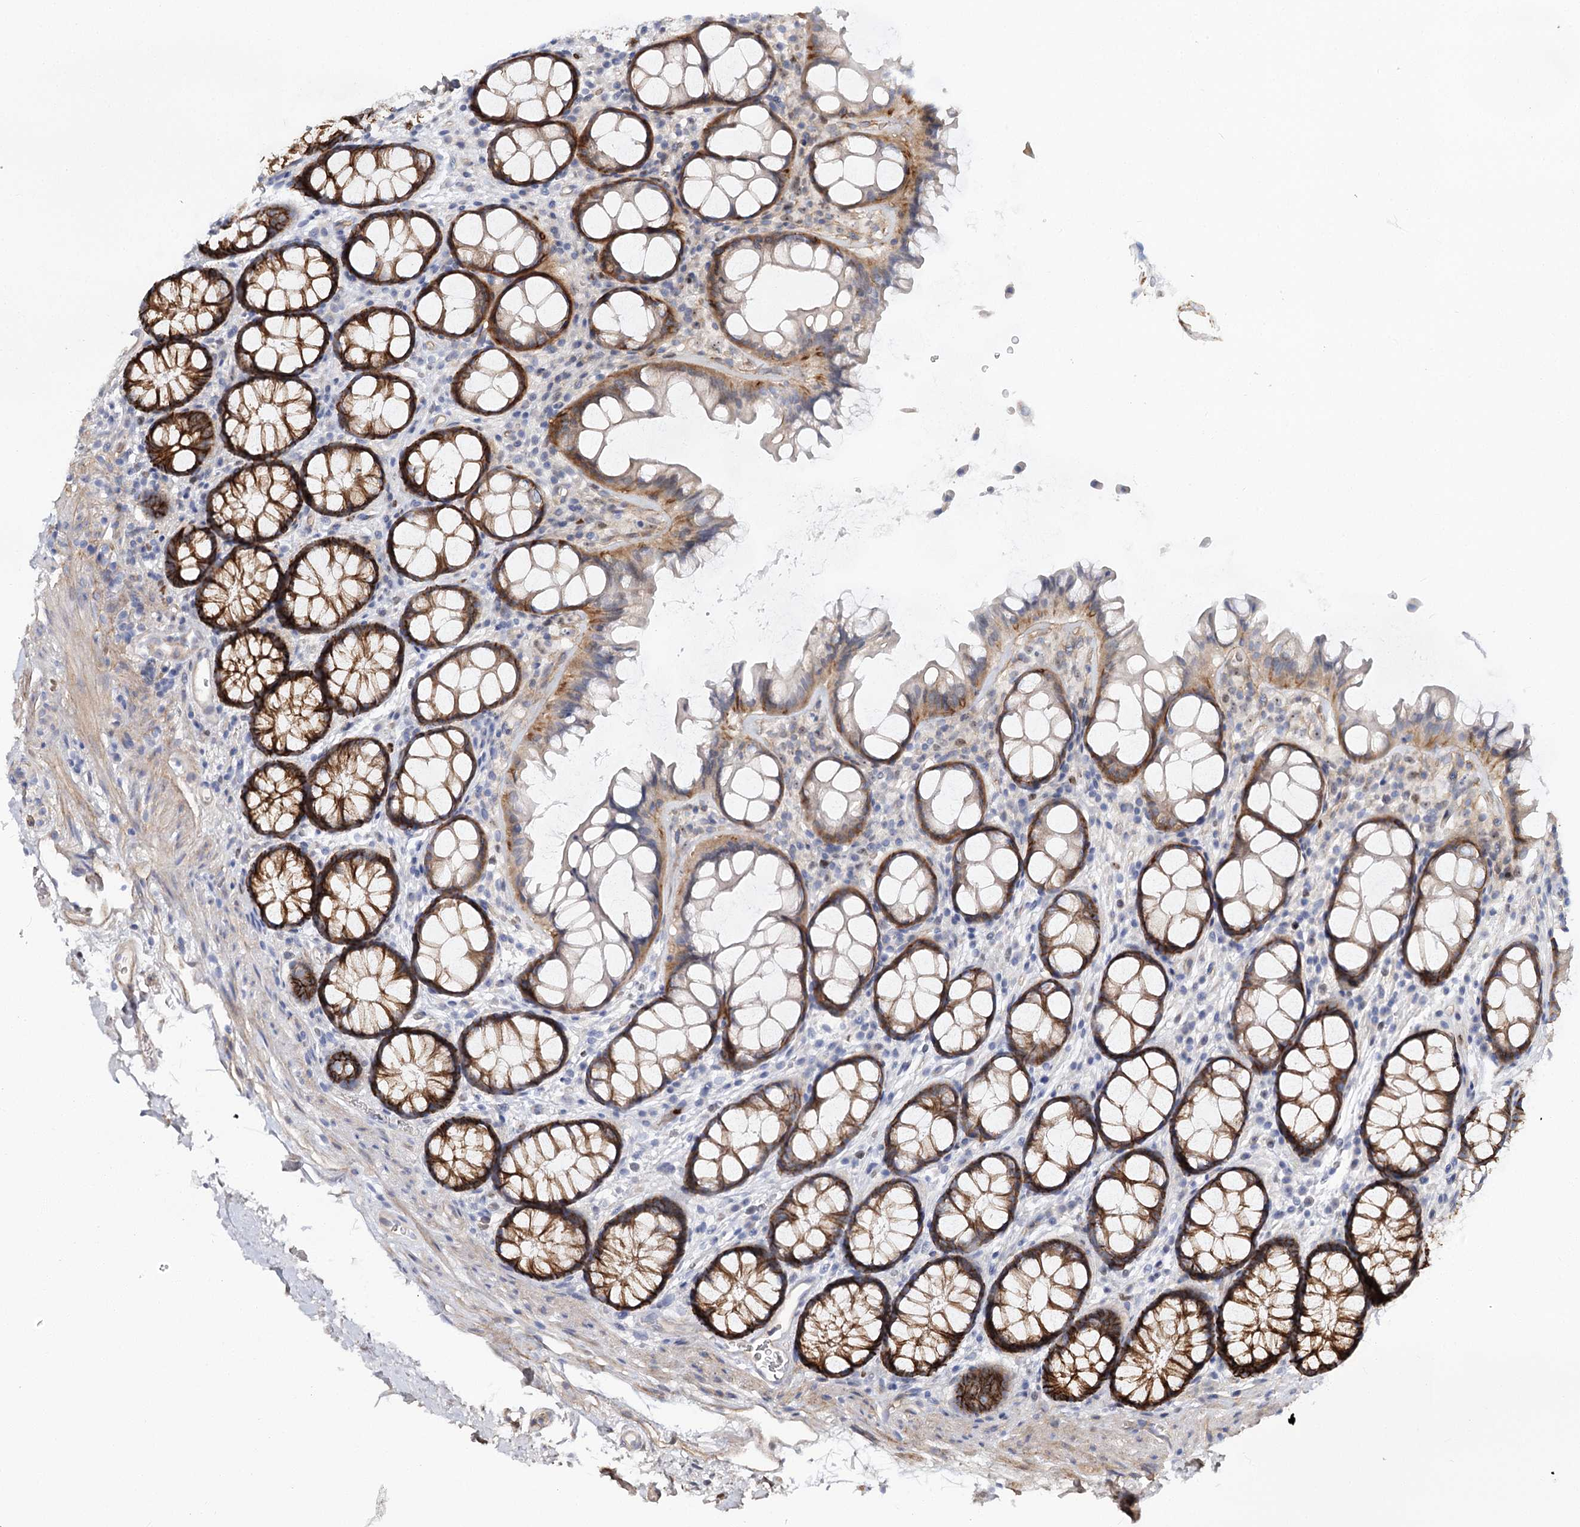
{"staining": {"intensity": "moderate", "quantity": ">75%", "location": "cytoplasmic/membranous"}, "tissue": "colon", "cell_type": "Endothelial cells", "image_type": "normal", "snomed": [{"axis": "morphology", "description": "Normal tissue, NOS"}, {"axis": "topography", "description": "Colon"}], "caption": "Endothelial cells display medium levels of moderate cytoplasmic/membranous expression in about >75% of cells in normal human colon. Using DAB (brown) and hematoxylin (blue) stains, captured at high magnification using brightfield microscopy.", "gene": "C11orf52", "patient": {"sex": "female", "age": 82}}